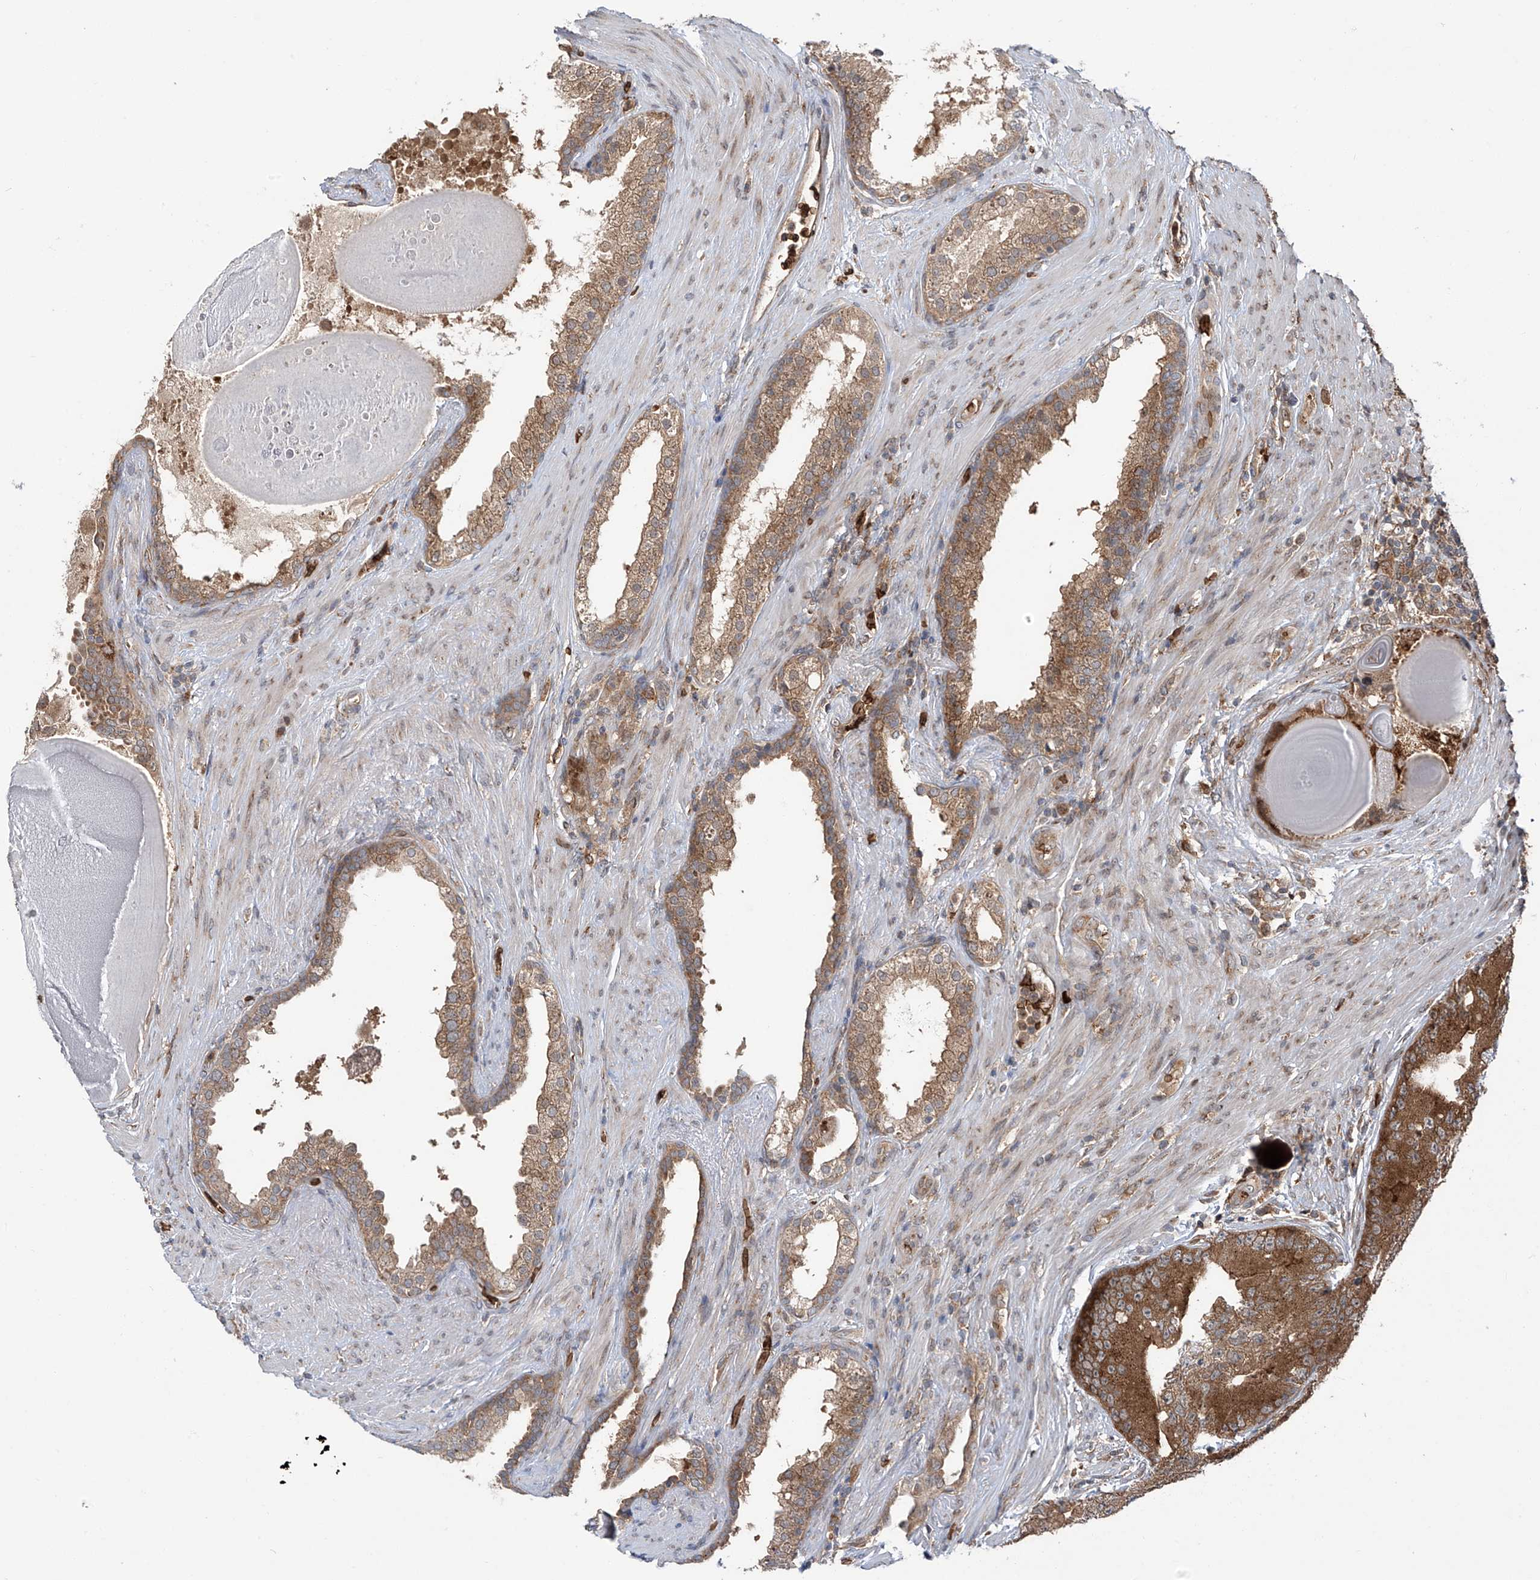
{"staining": {"intensity": "moderate", "quantity": ">75%", "location": "cytoplasmic/membranous"}, "tissue": "prostate cancer", "cell_type": "Tumor cells", "image_type": "cancer", "snomed": [{"axis": "morphology", "description": "Adenocarcinoma, High grade"}, {"axis": "topography", "description": "Prostate"}], "caption": "Immunohistochemistry photomicrograph of adenocarcinoma (high-grade) (prostate) stained for a protein (brown), which displays medium levels of moderate cytoplasmic/membranous positivity in approximately >75% of tumor cells.", "gene": "ZDHHC9", "patient": {"sex": "male", "age": 70}}